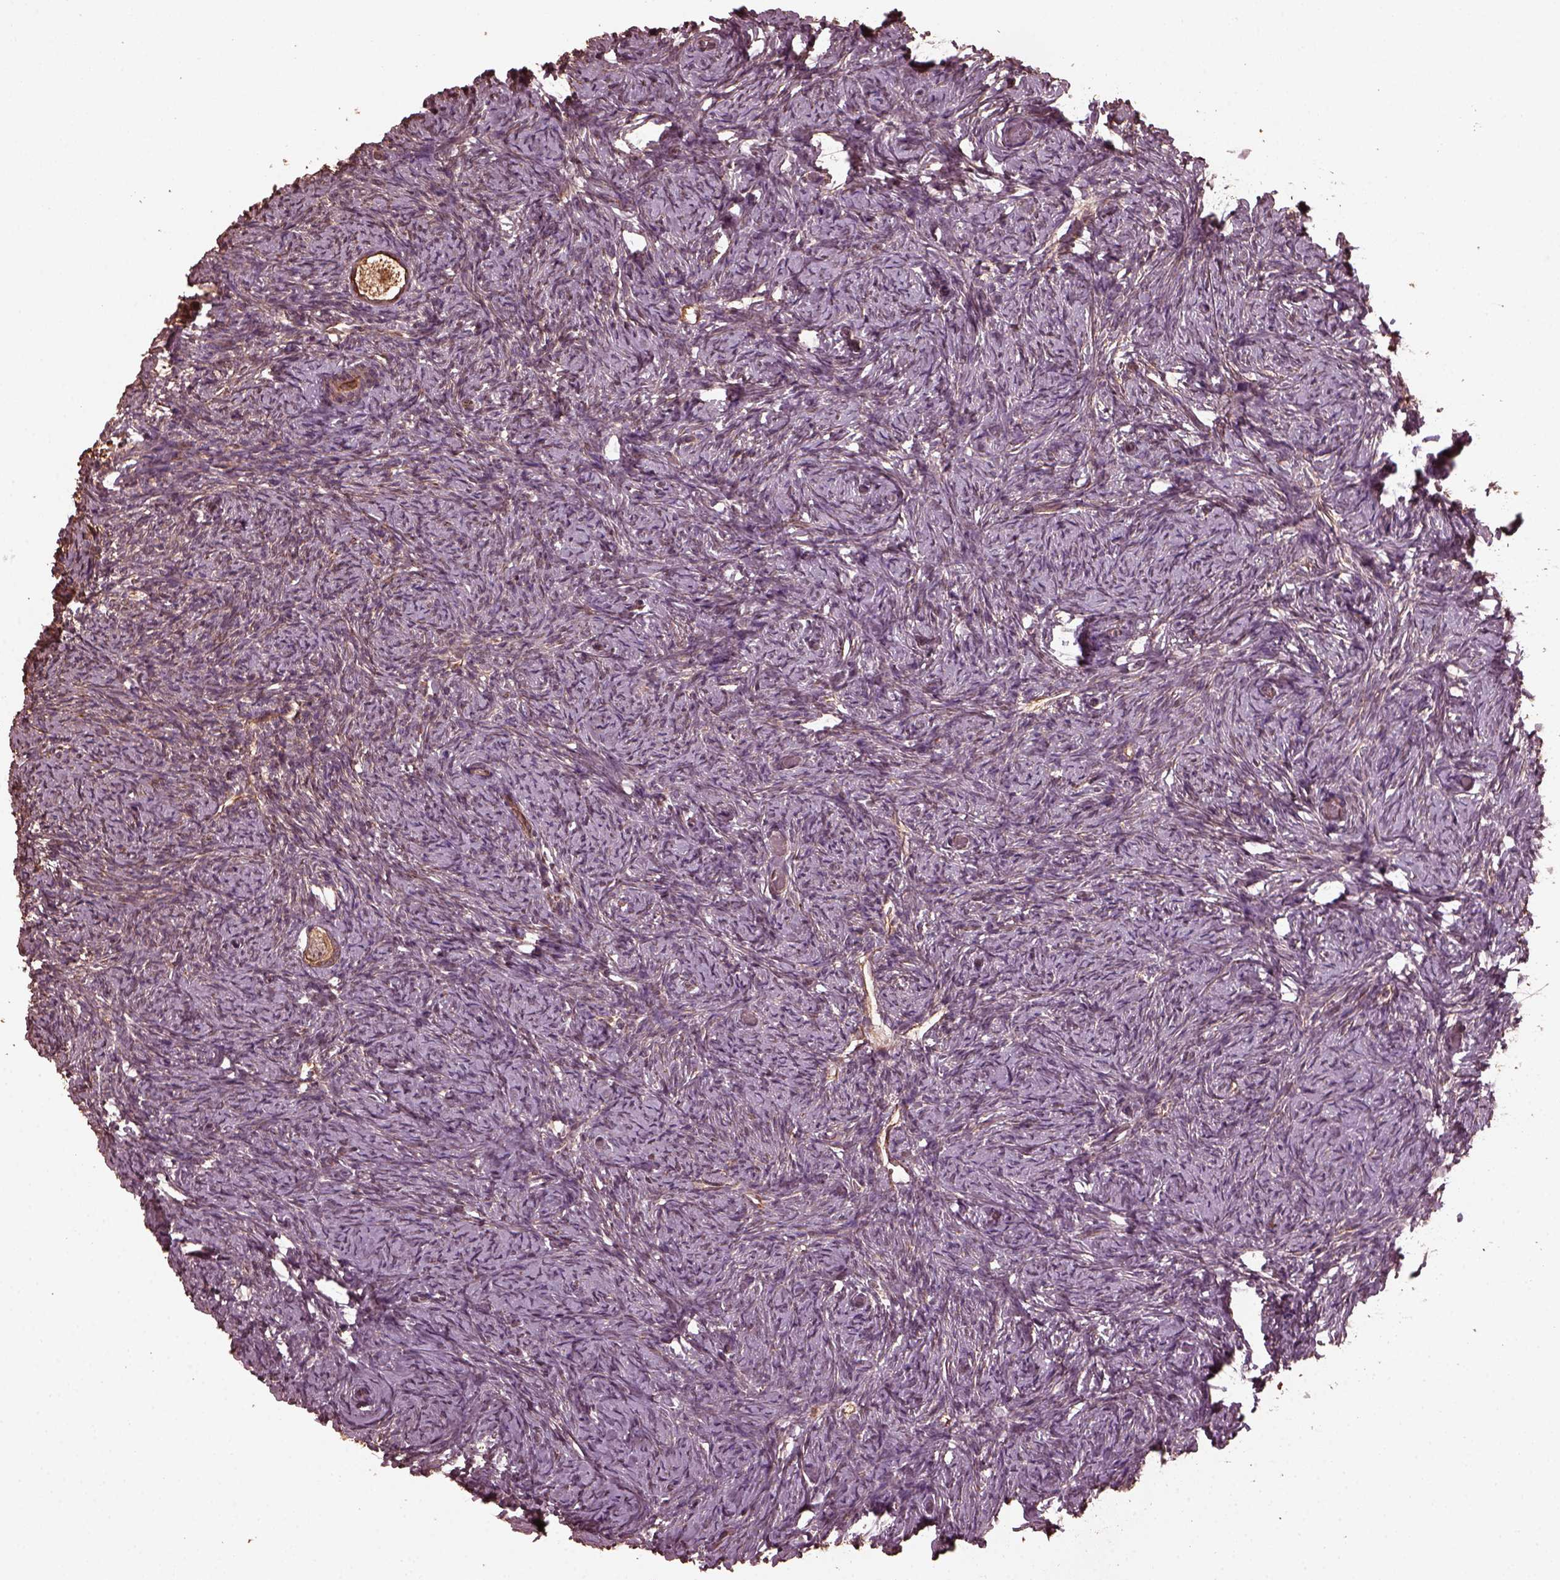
{"staining": {"intensity": "moderate", "quantity": "25%-75%", "location": "cytoplasmic/membranous"}, "tissue": "ovary", "cell_type": "Follicle cells", "image_type": "normal", "snomed": [{"axis": "morphology", "description": "Normal tissue, NOS"}, {"axis": "topography", "description": "Ovary"}], "caption": "High-power microscopy captured an immunohistochemistry histopathology image of benign ovary, revealing moderate cytoplasmic/membranous expression in approximately 25%-75% of follicle cells. The staining is performed using DAB (3,3'-diaminobenzidine) brown chromogen to label protein expression. The nuclei are counter-stained blue using hematoxylin.", "gene": "GTPBP1", "patient": {"sex": "female", "age": 39}}